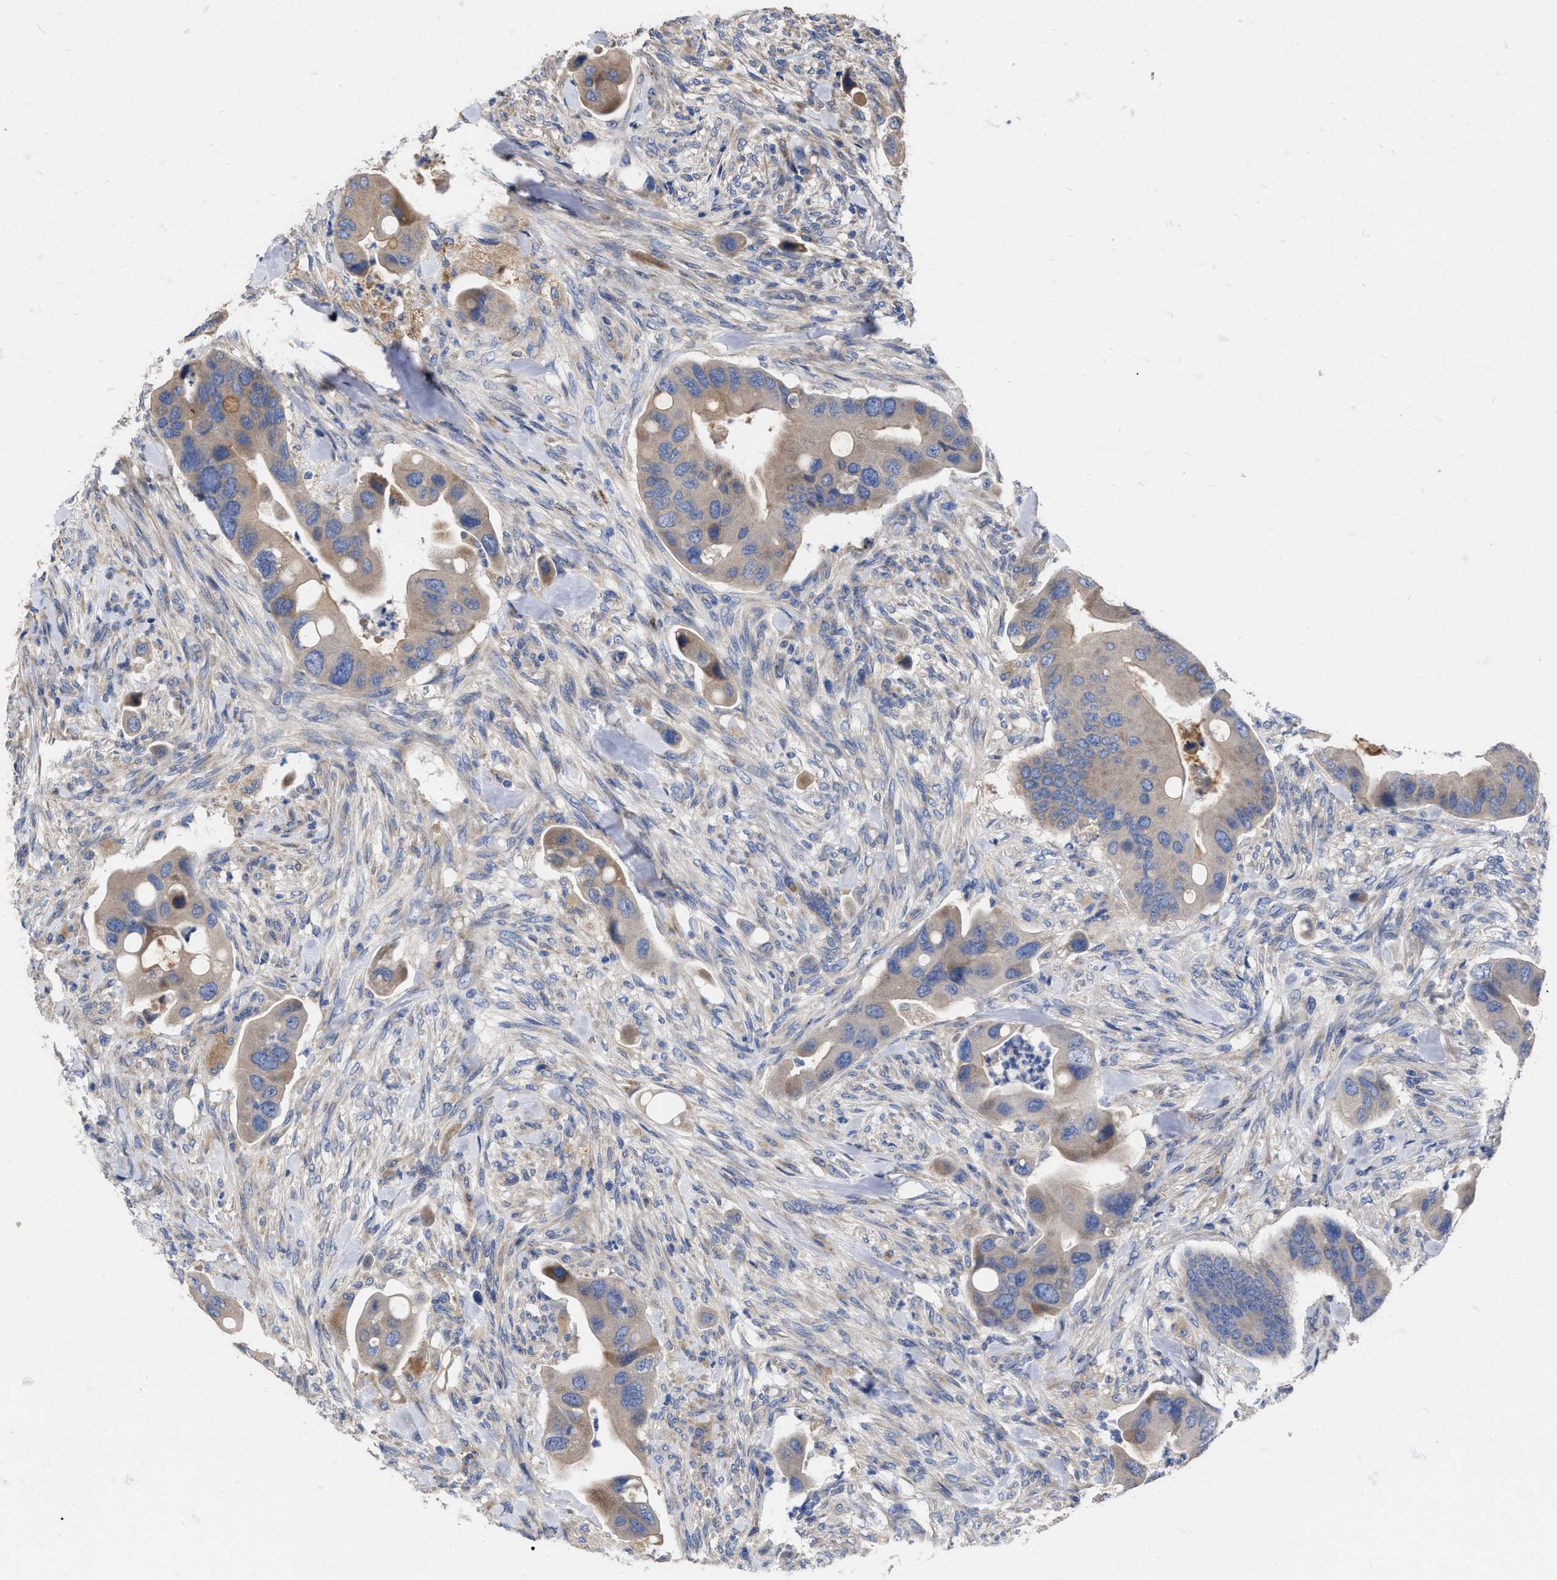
{"staining": {"intensity": "weak", "quantity": ">75%", "location": "cytoplasmic/membranous"}, "tissue": "colorectal cancer", "cell_type": "Tumor cells", "image_type": "cancer", "snomed": [{"axis": "morphology", "description": "Adenocarcinoma, NOS"}, {"axis": "topography", "description": "Rectum"}], "caption": "This micrograph demonstrates immunohistochemistry staining of colorectal adenocarcinoma, with low weak cytoplasmic/membranous staining in about >75% of tumor cells.", "gene": "MLST8", "patient": {"sex": "female", "age": 57}}